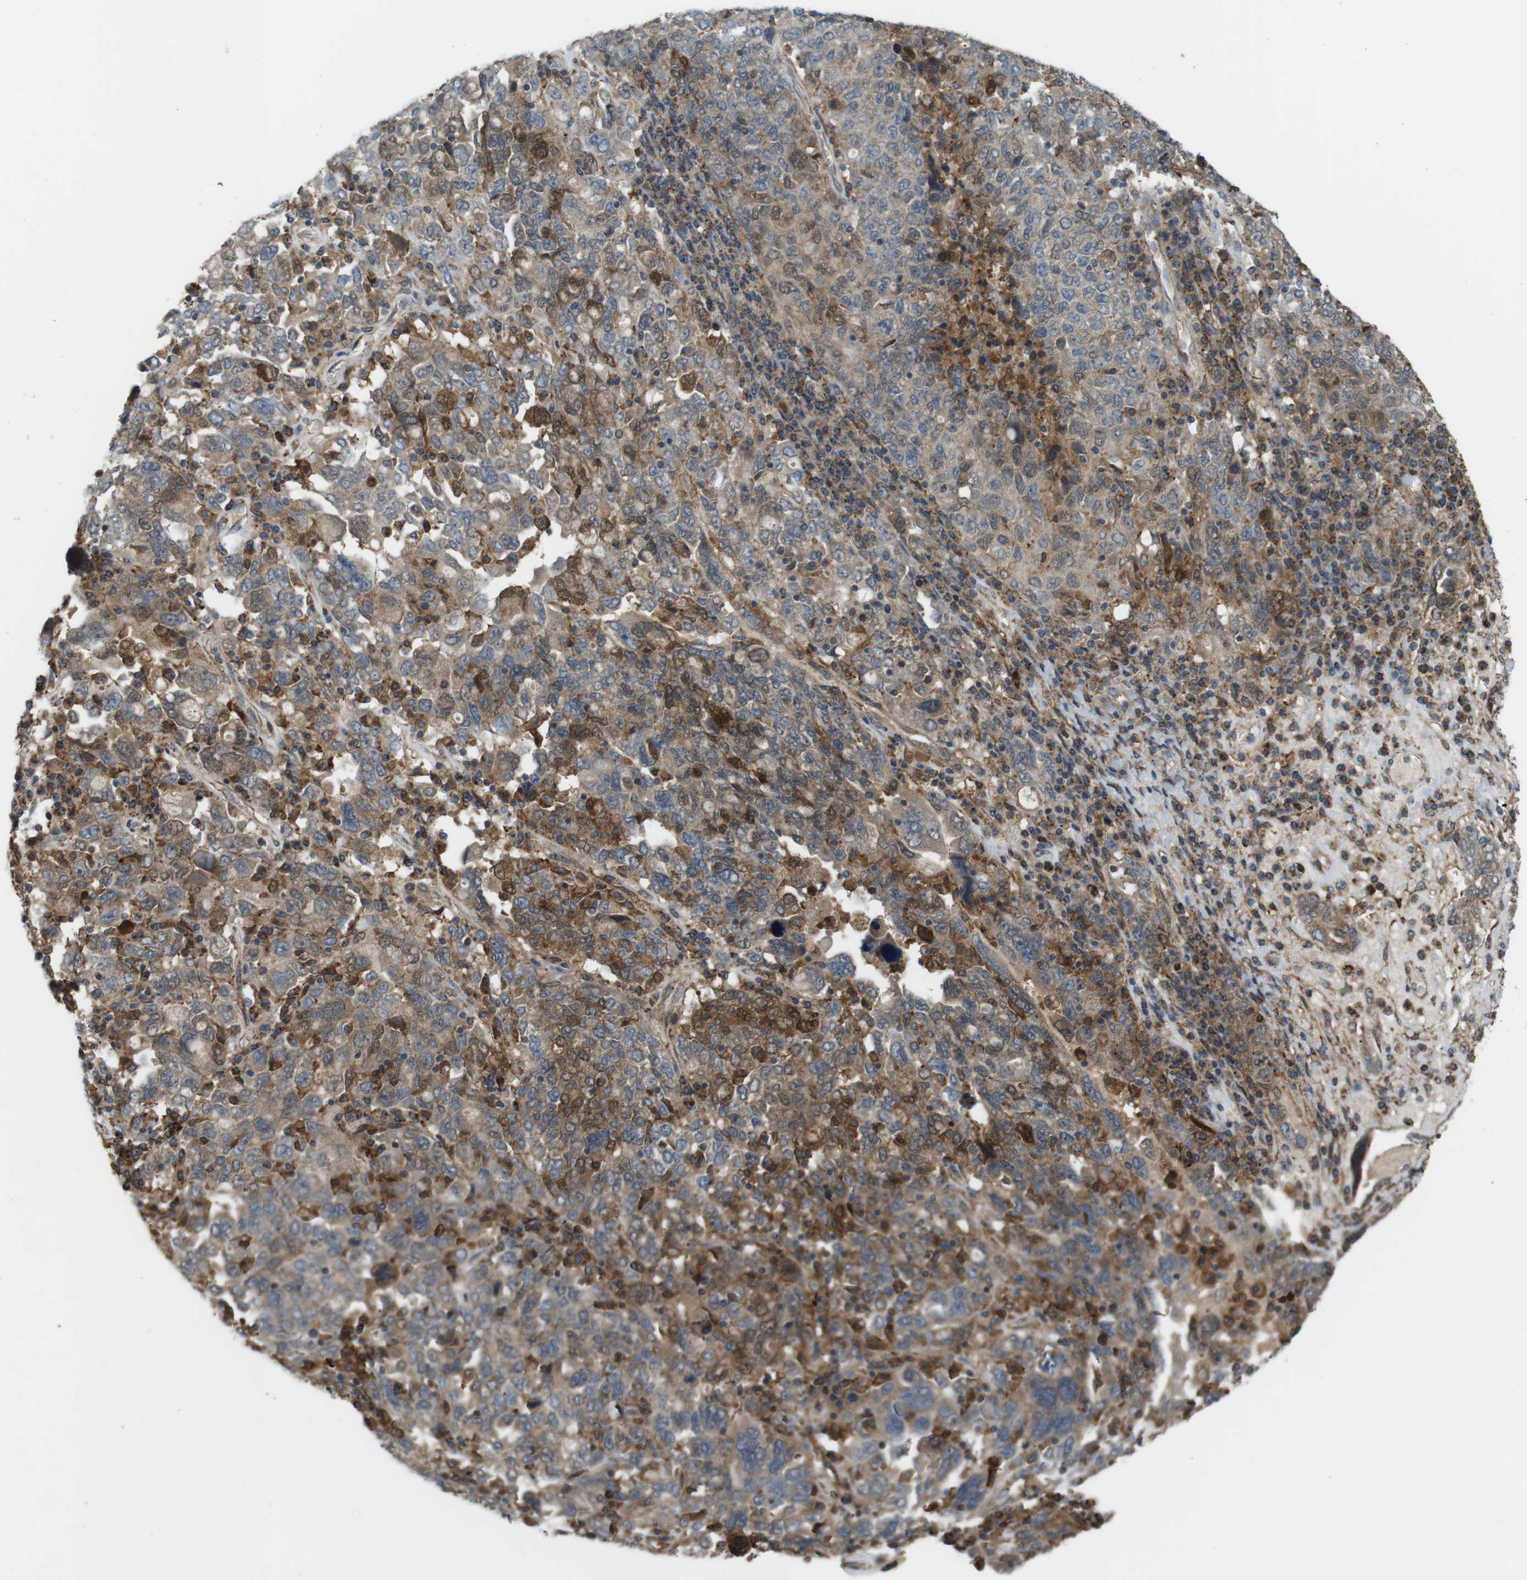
{"staining": {"intensity": "moderate", "quantity": "25%-75%", "location": "cytoplasmic/membranous,nuclear"}, "tissue": "ovarian cancer", "cell_type": "Tumor cells", "image_type": "cancer", "snomed": [{"axis": "morphology", "description": "Carcinoma, endometroid"}, {"axis": "topography", "description": "Ovary"}], "caption": "Protein staining of ovarian endometroid carcinoma tissue displays moderate cytoplasmic/membranous and nuclear staining in about 25%-75% of tumor cells.", "gene": "DDAH2", "patient": {"sex": "female", "age": 62}}